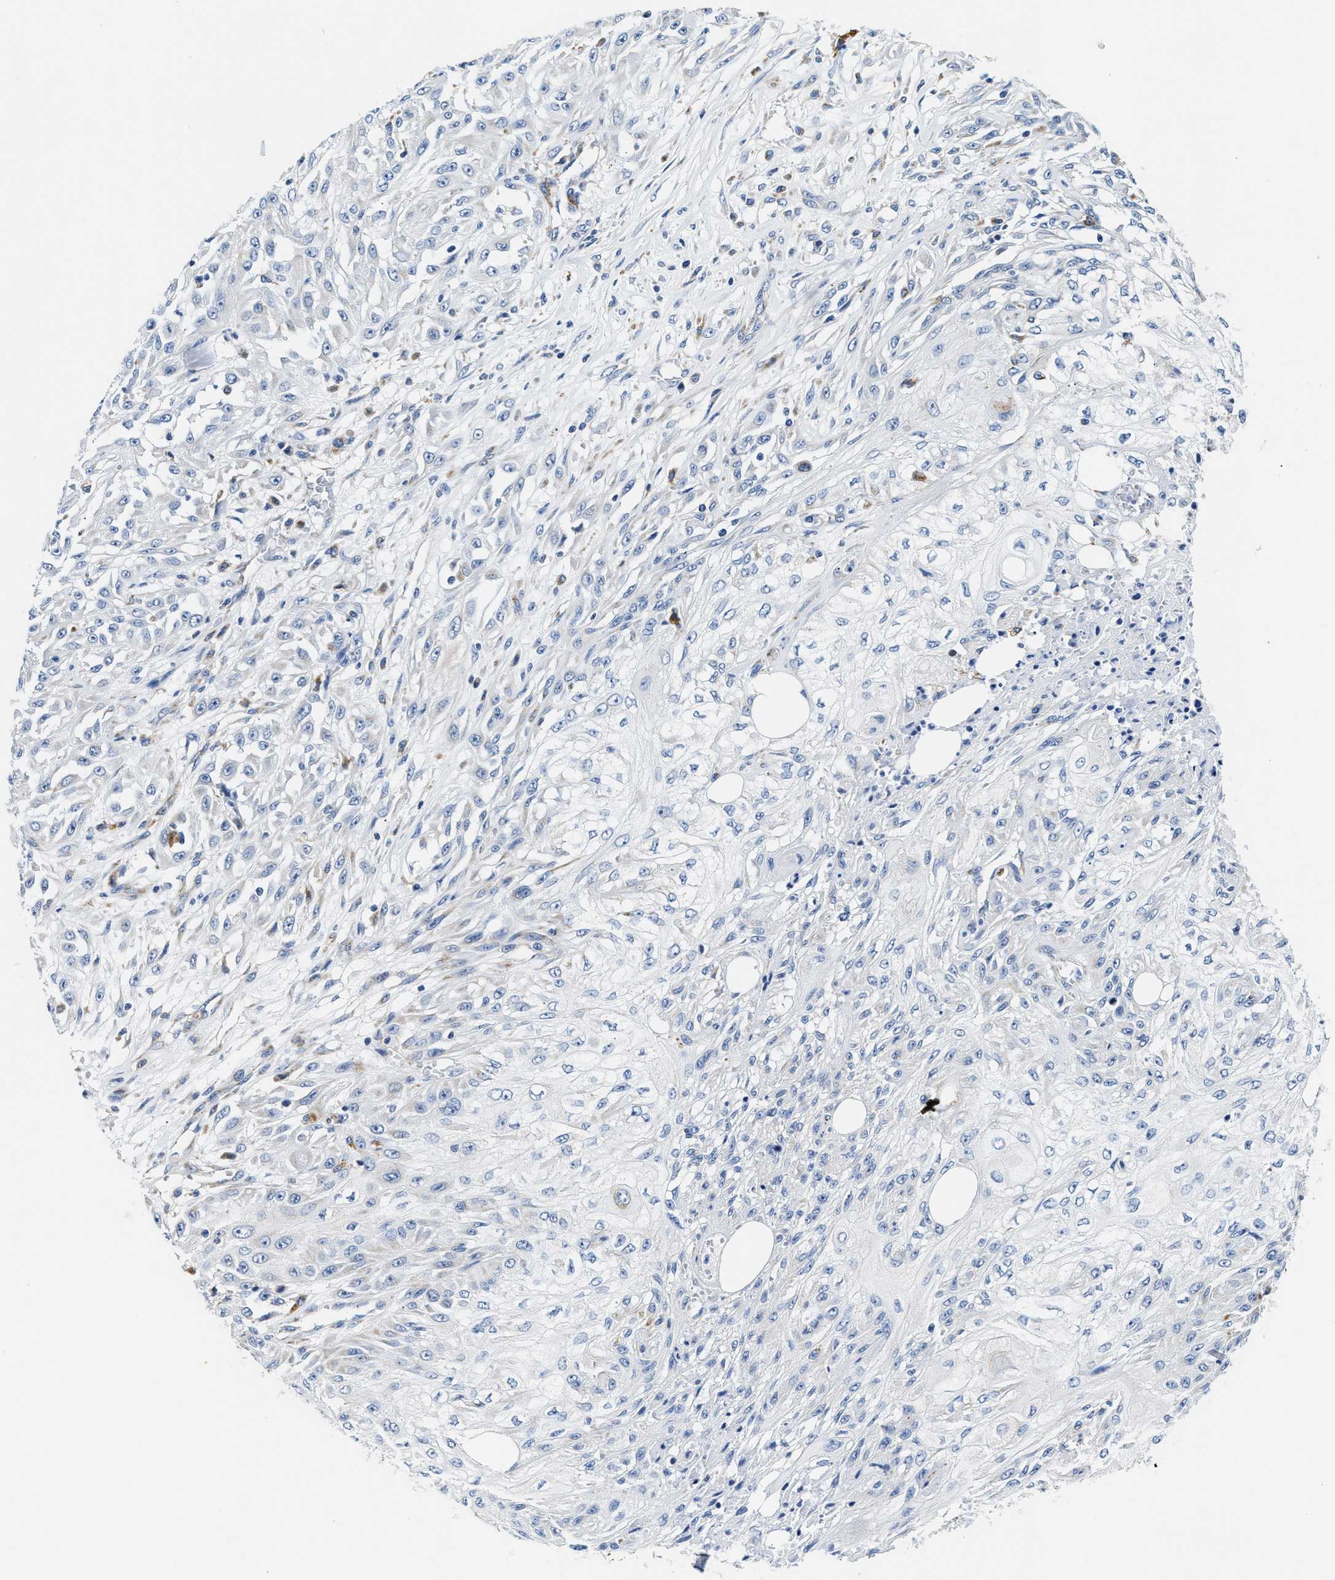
{"staining": {"intensity": "negative", "quantity": "none", "location": "none"}, "tissue": "skin cancer", "cell_type": "Tumor cells", "image_type": "cancer", "snomed": [{"axis": "morphology", "description": "Squamous cell carcinoma, NOS"}, {"axis": "morphology", "description": "Squamous cell carcinoma, metastatic, NOS"}, {"axis": "topography", "description": "Skin"}, {"axis": "topography", "description": "Lymph node"}], "caption": "High power microscopy image of an immunohistochemistry micrograph of skin cancer (squamous cell carcinoma), revealing no significant expression in tumor cells. (Stains: DAB IHC with hematoxylin counter stain, Microscopy: brightfield microscopy at high magnification).", "gene": "ACADVL", "patient": {"sex": "male", "age": 75}}